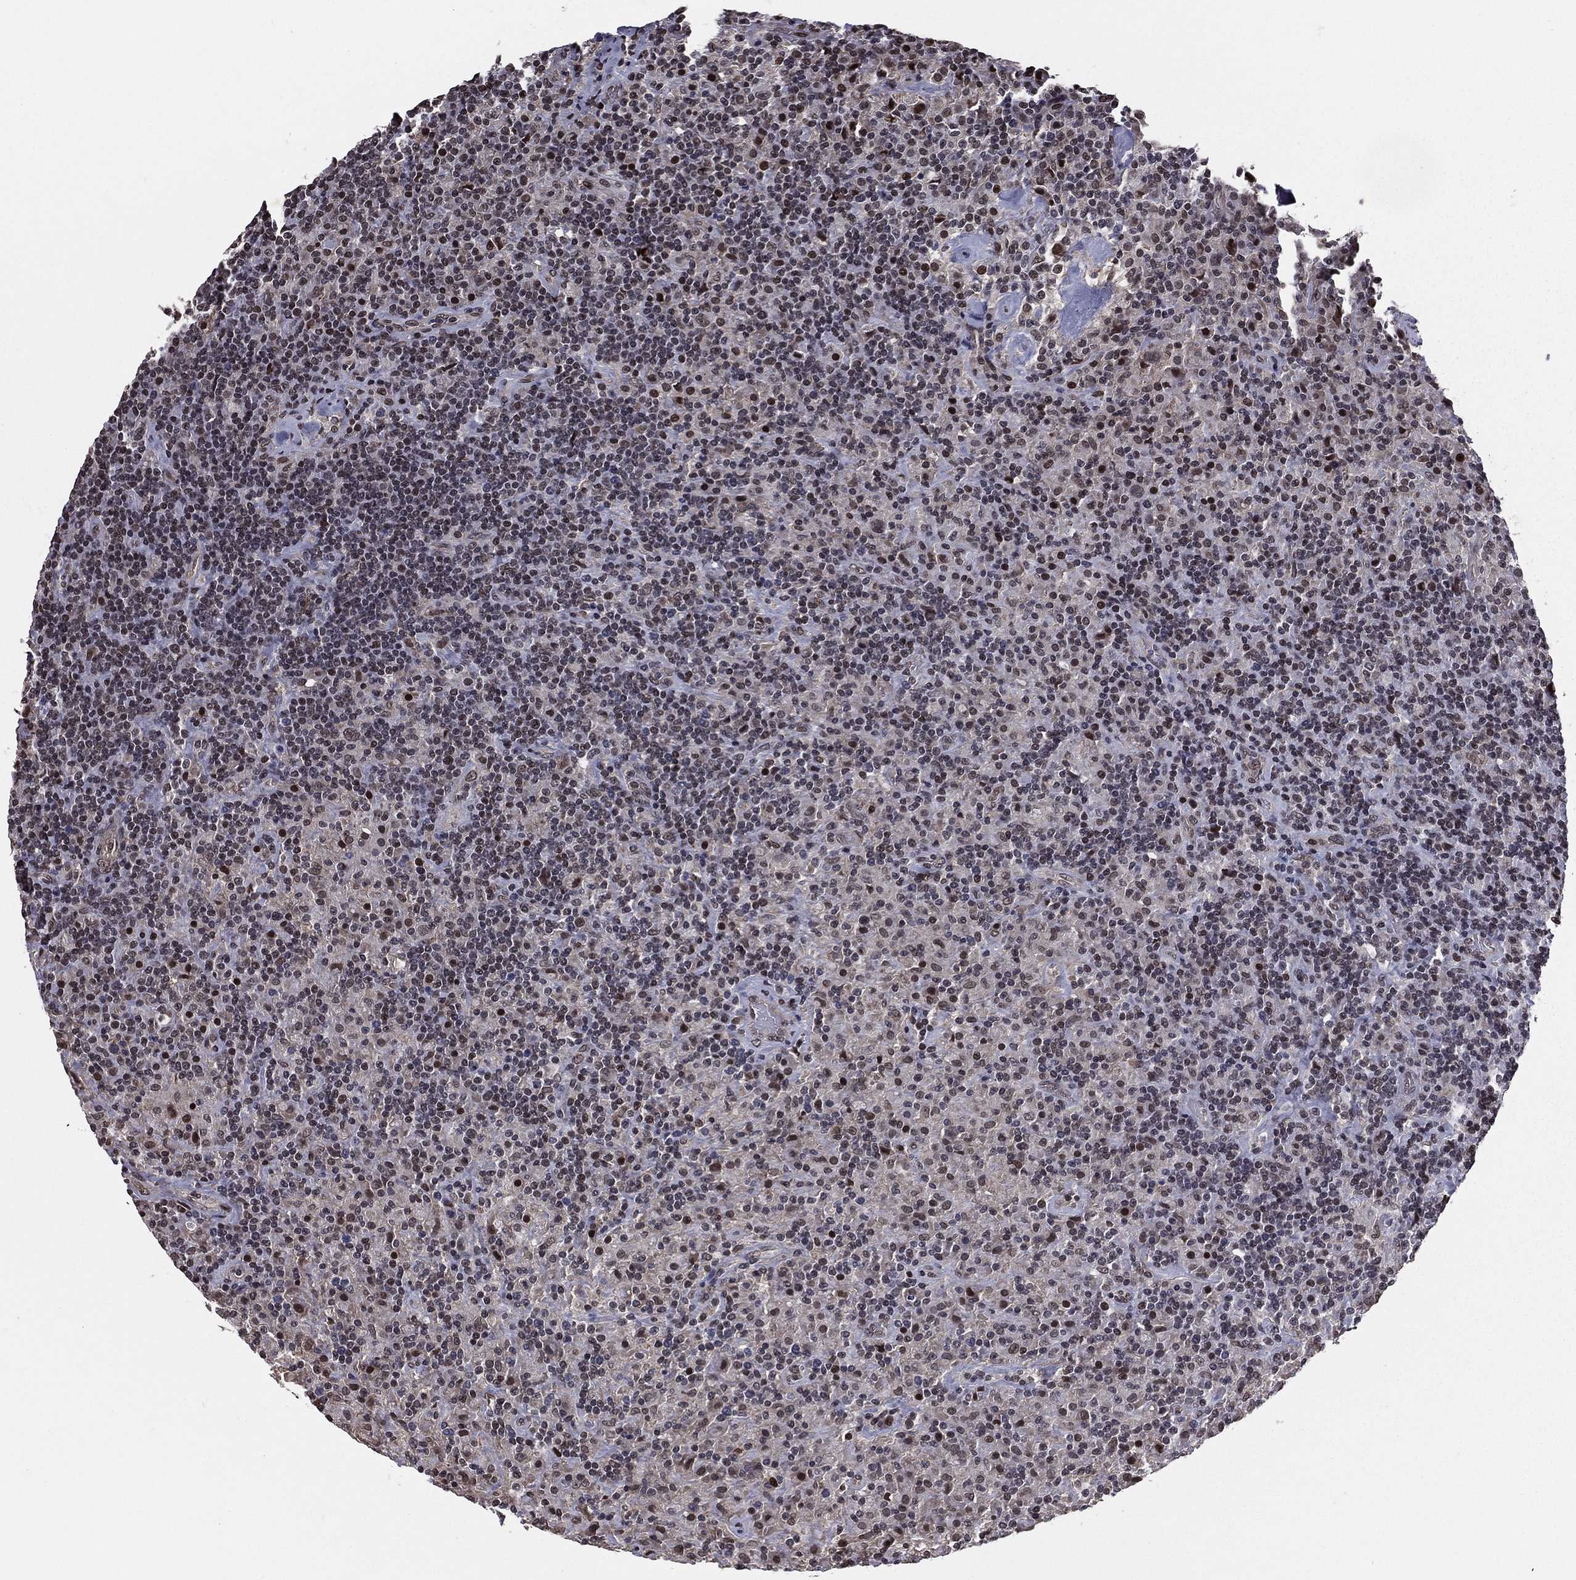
{"staining": {"intensity": "moderate", "quantity": "<25%", "location": "cytoplasmic/membranous"}, "tissue": "lymphoma", "cell_type": "Tumor cells", "image_type": "cancer", "snomed": [{"axis": "morphology", "description": "Hodgkin's disease, NOS"}, {"axis": "topography", "description": "Lymph node"}], "caption": "Immunohistochemical staining of lymphoma demonstrates moderate cytoplasmic/membranous protein expression in approximately <25% of tumor cells. The staining was performed using DAB, with brown indicating positive protein expression. Nuclei are stained blue with hematoxylin.", "gene": "RARB", "patient": {"sex": "male", "age": 70}}